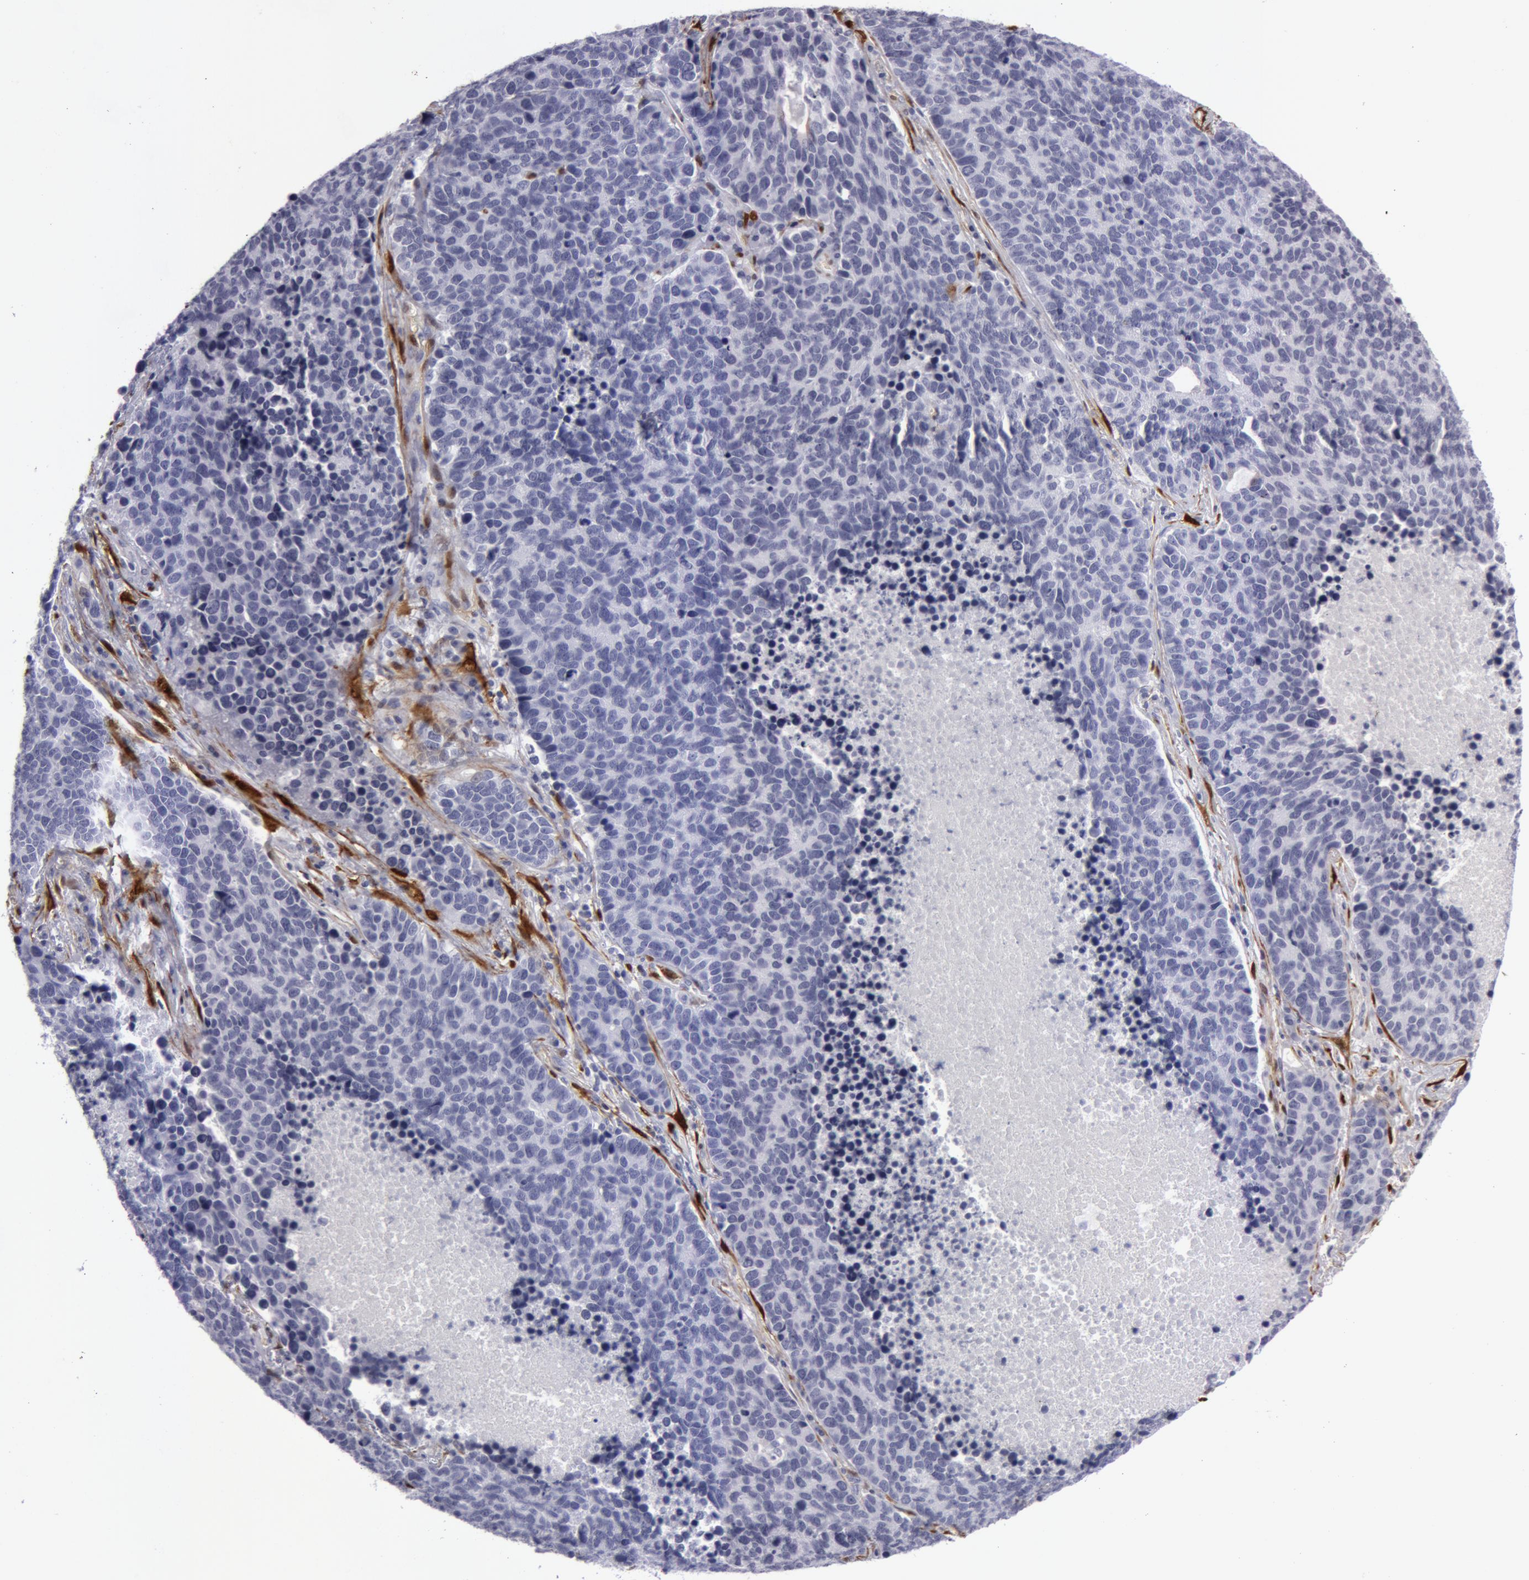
{"staining": {"intensity": "negative", "quantity": "none", "location": "none"}, "tissue": "lung cancer", "cell_type": "Tumor cells", "image_type": "cancer", "snomed": [{"axis": "morphology", "description": "Neoplasm, malignant, NOS"}, {"axis": "topography", "description": "Lung"}], "caption": "High power microscopy photomicrograph of an immunohistochemistry (IHC) image of lung cancer (neoplasm (malignant)), revealing no significant expression in tumor cells.", "gene": "TAGLN", "patient": {"sex": "female", "age": 75}}